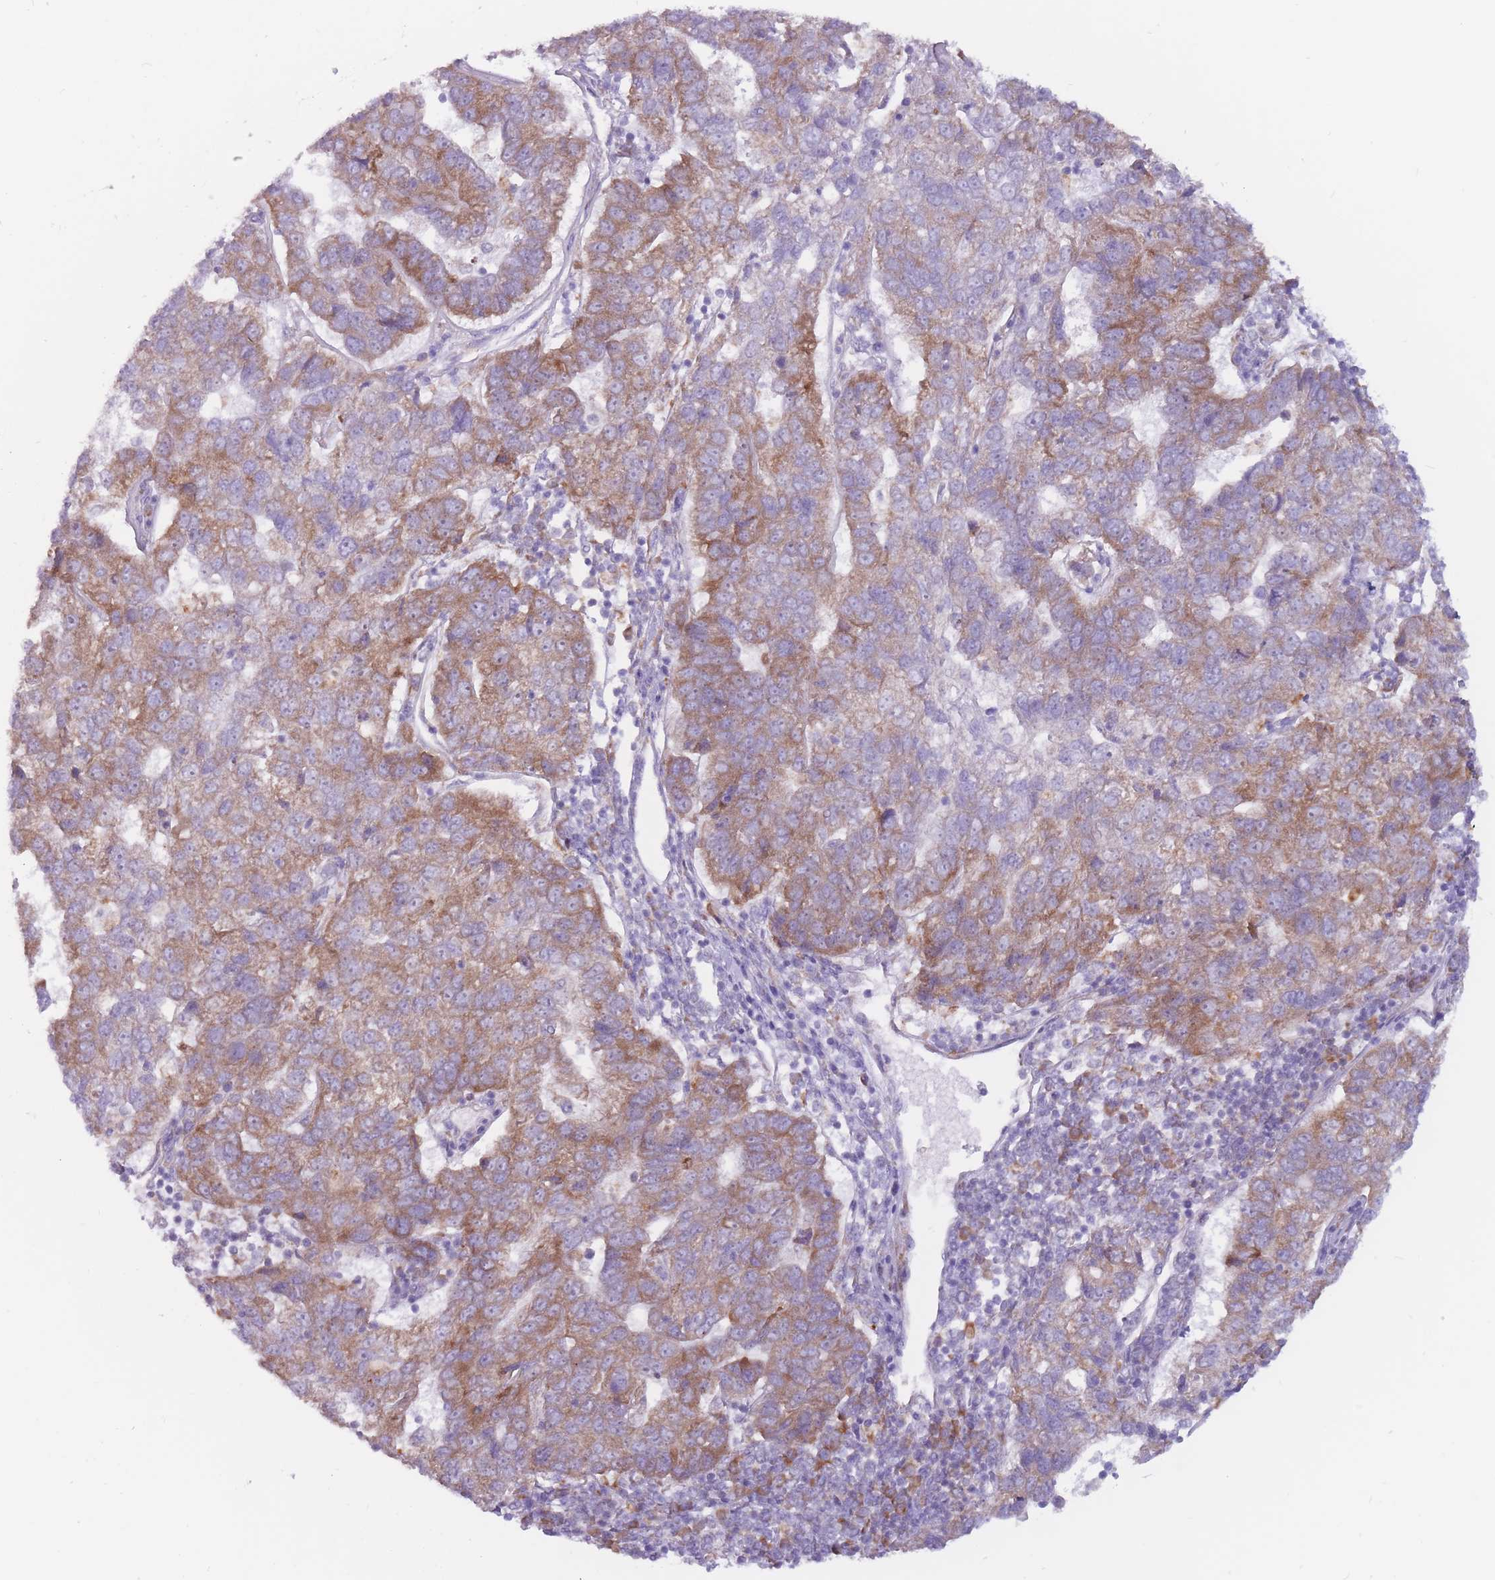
{"staining": {"intensity": "moderate", "quantity": ">75%", "location": "cytoplasmic/membranous"}, "tissue": "pancreatic cancer", "cell_type": "Tumor cells", "image_type": "cancer", "snomed": [{"axis": "morphology", "description": "Adenocarcinoma, NOS"}, {"axis": "topography", "description": "Pancreas"}], "caption": "This micrograph shows immunohistochemistry staining of adenocarcinoma (pancreatic), with medium moderate cytoplasmic/membranous staining in about >75% of tumor cells.", "gene": "RPL18", "patient": {"sex": "female", "age": 61}}